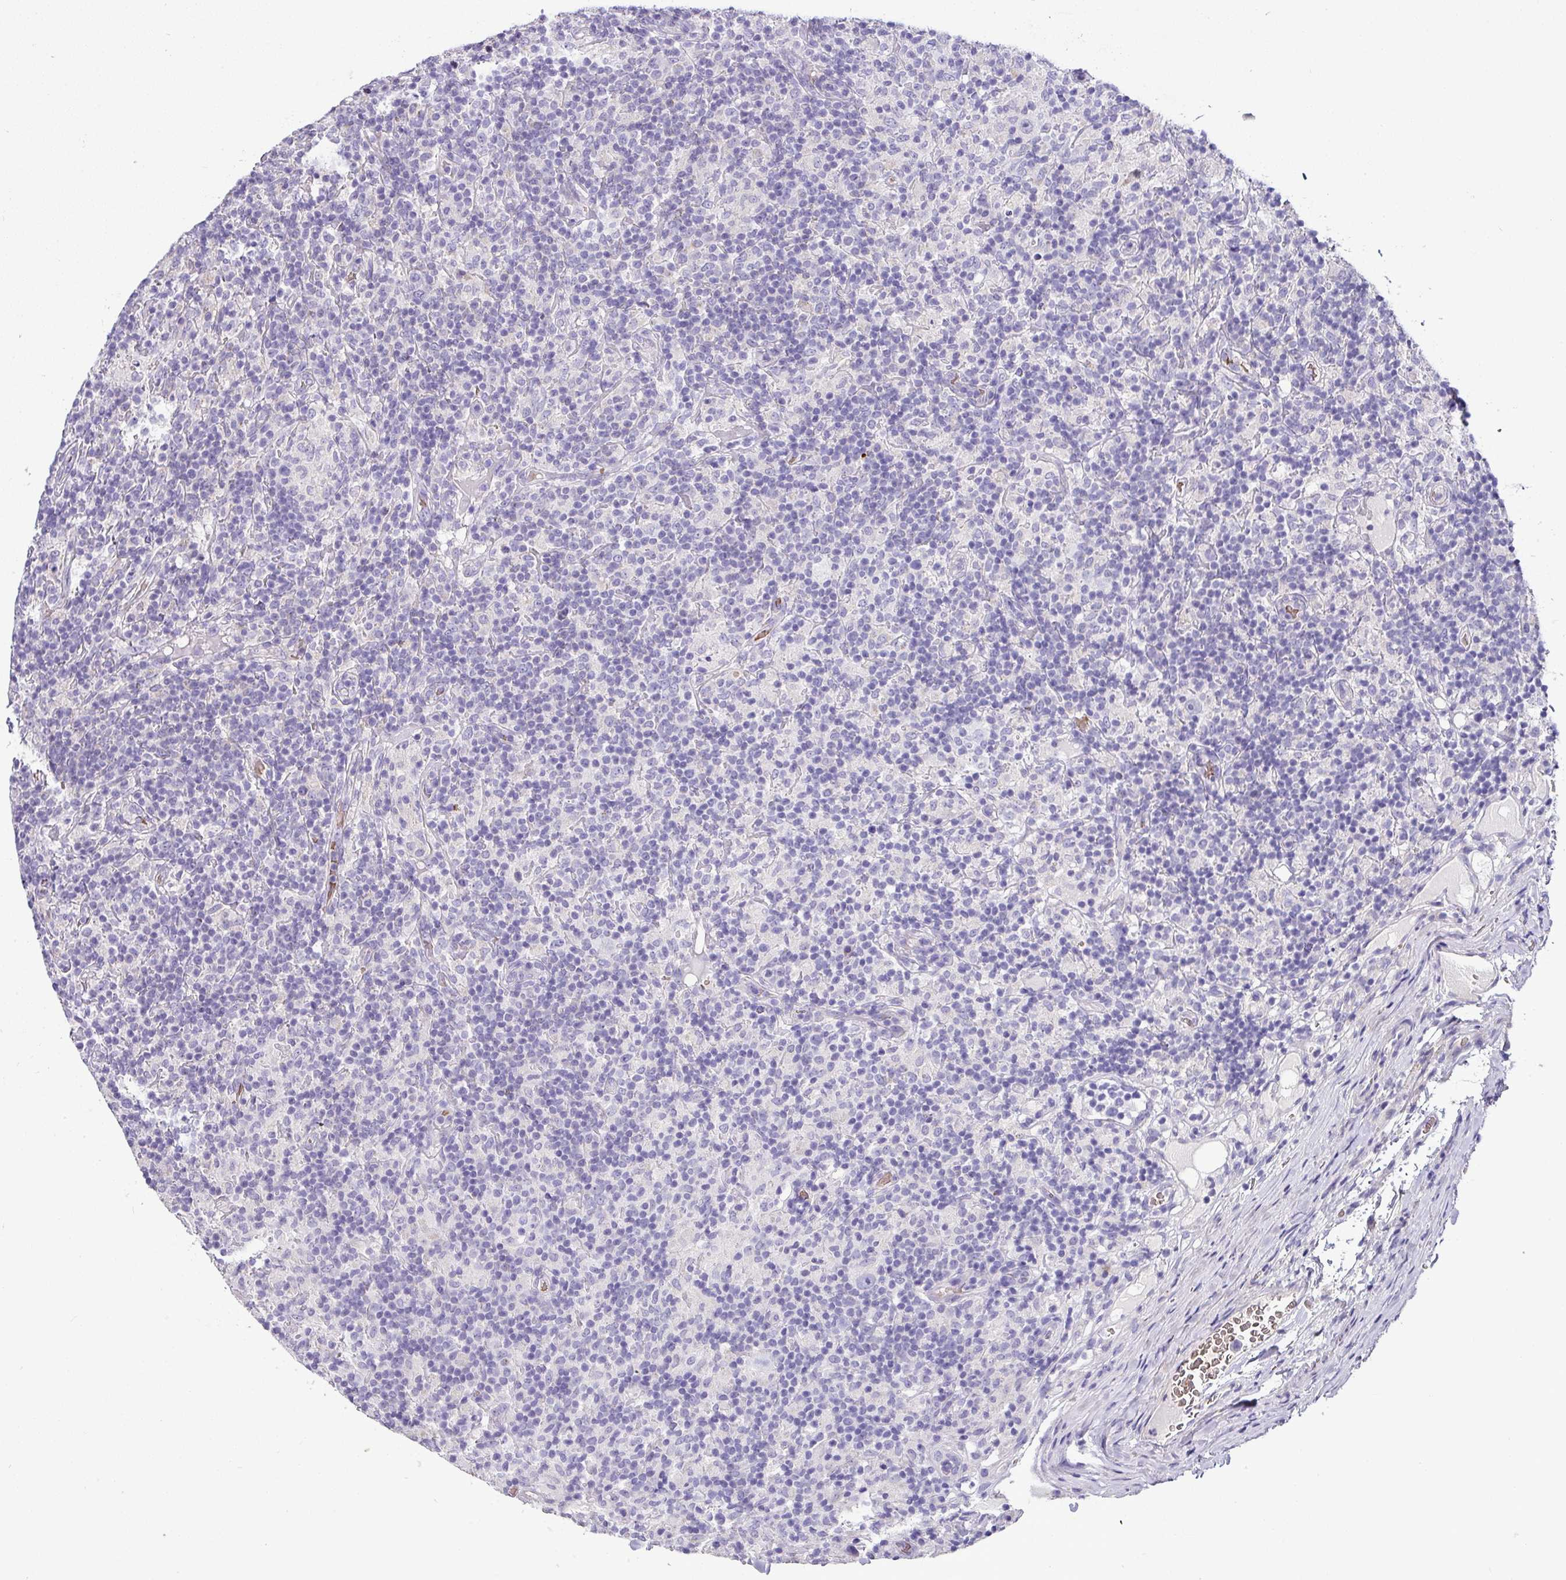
{"staining": {"intensity": "negative", "quantity": "none", "location": "none"}, "tissue": "lymphoma", "cell_type": "Tumor cells", "image_type": "cancer", "snomed": [{"axis": "morphology", "description": "Hodgkin's disease, NOS"}, {"axis": "topography", "description": "Lymph node"}], "caption": "Tumor cells show no significant protein positivity in Hodgkin's disease.", "gene": "NAPSA", "patient": {"sex": "male", "age": 70}}